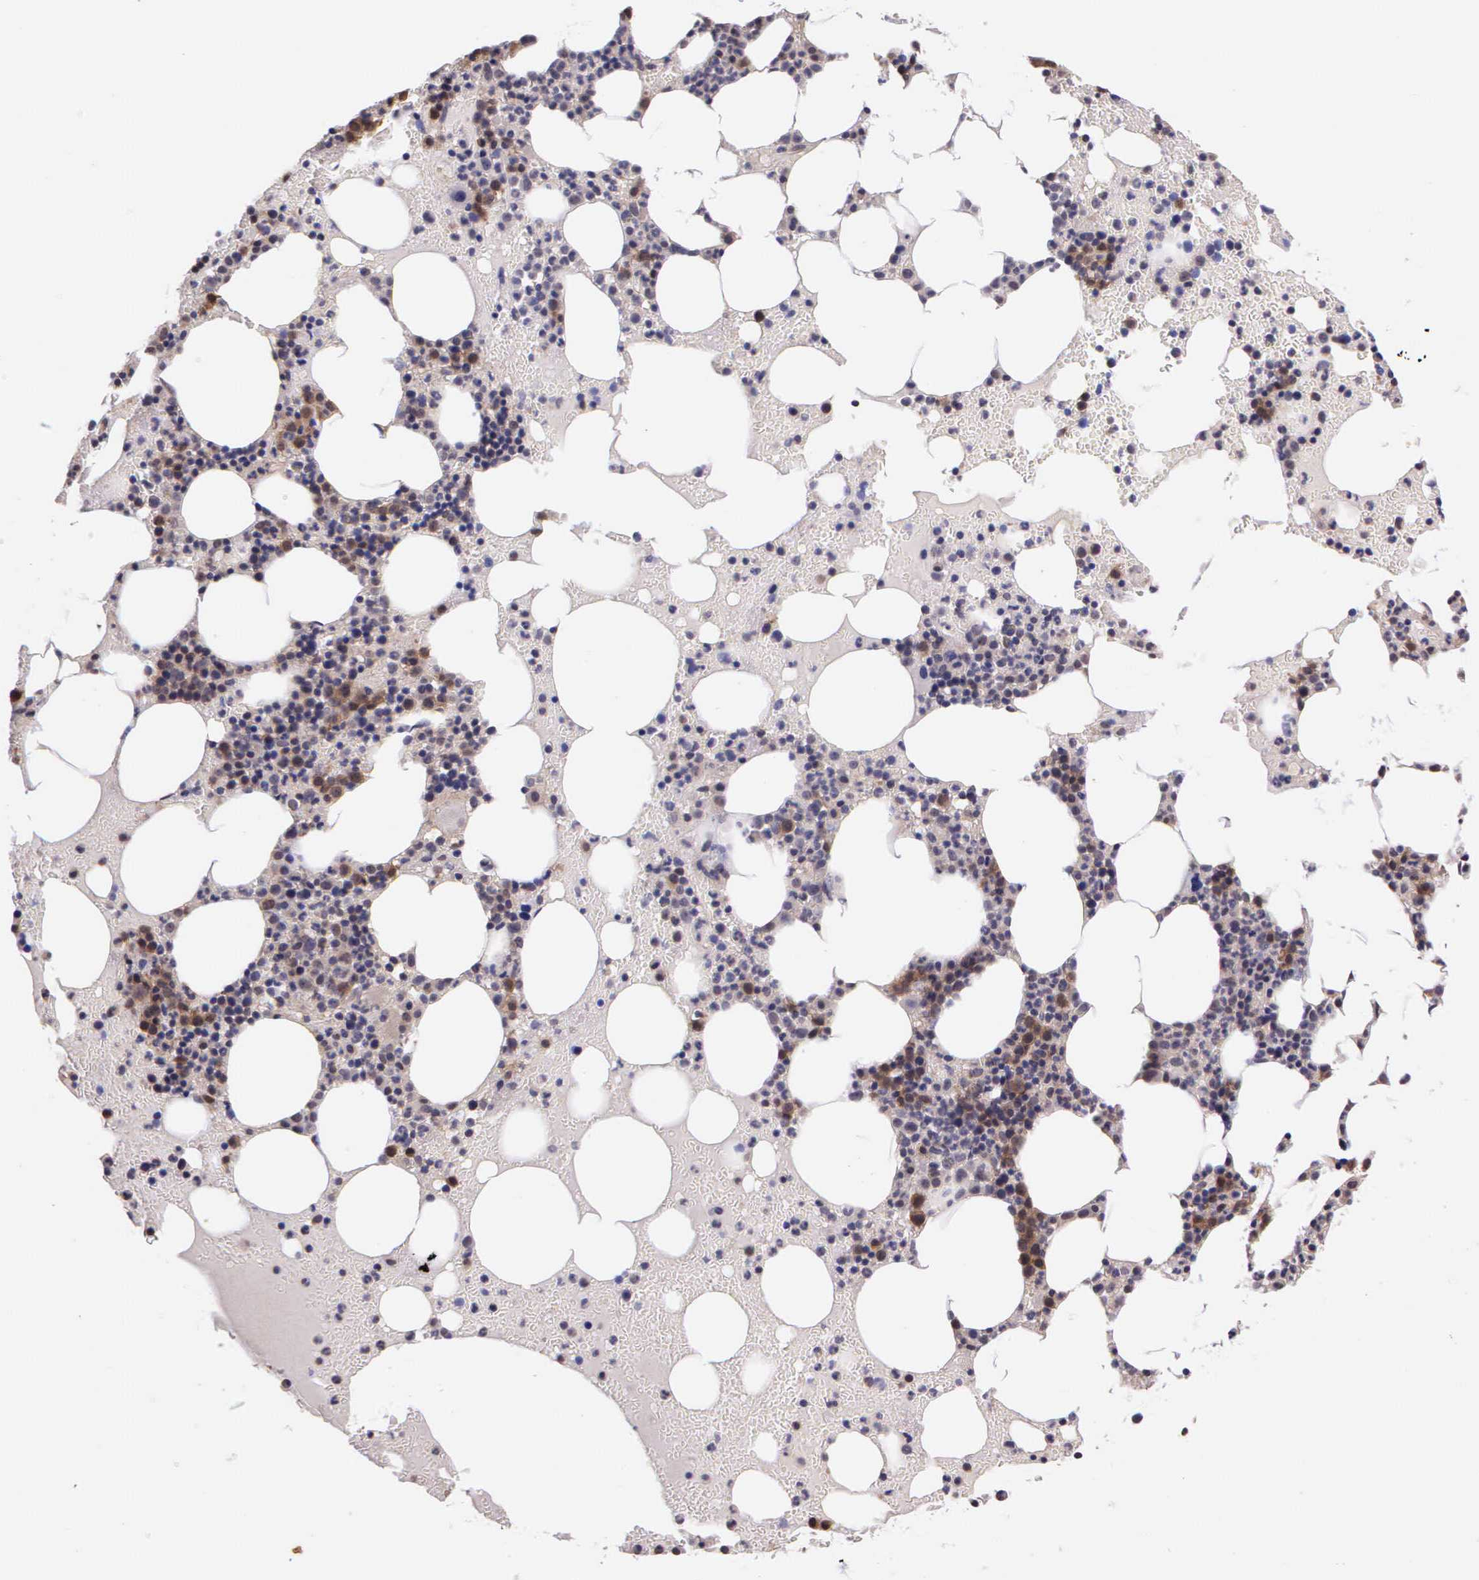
{"staining": {"intensity": "moderate", "quantity": "25%-75%", "location": "cytoplasmic/membranous,nuclear"}, "tissue": "bone marrow", "cell_type": "Hematopoietic cells", "image_type": "normal", "snomed": [{"axis": "morphology", "description": "Normal tissue, NOS"}, {"axis": "topography", "description": "Bone marrow"}], "caption": "This image shows IHC staining of unremarkable bone marrow, with medium moderate cytoplasmic/membranous,nuclear staining in approximately 25%-75% of hematopoietic cells.", "gene": "IGBP1P2", "patient": {"sex": "female", "age": 72}}